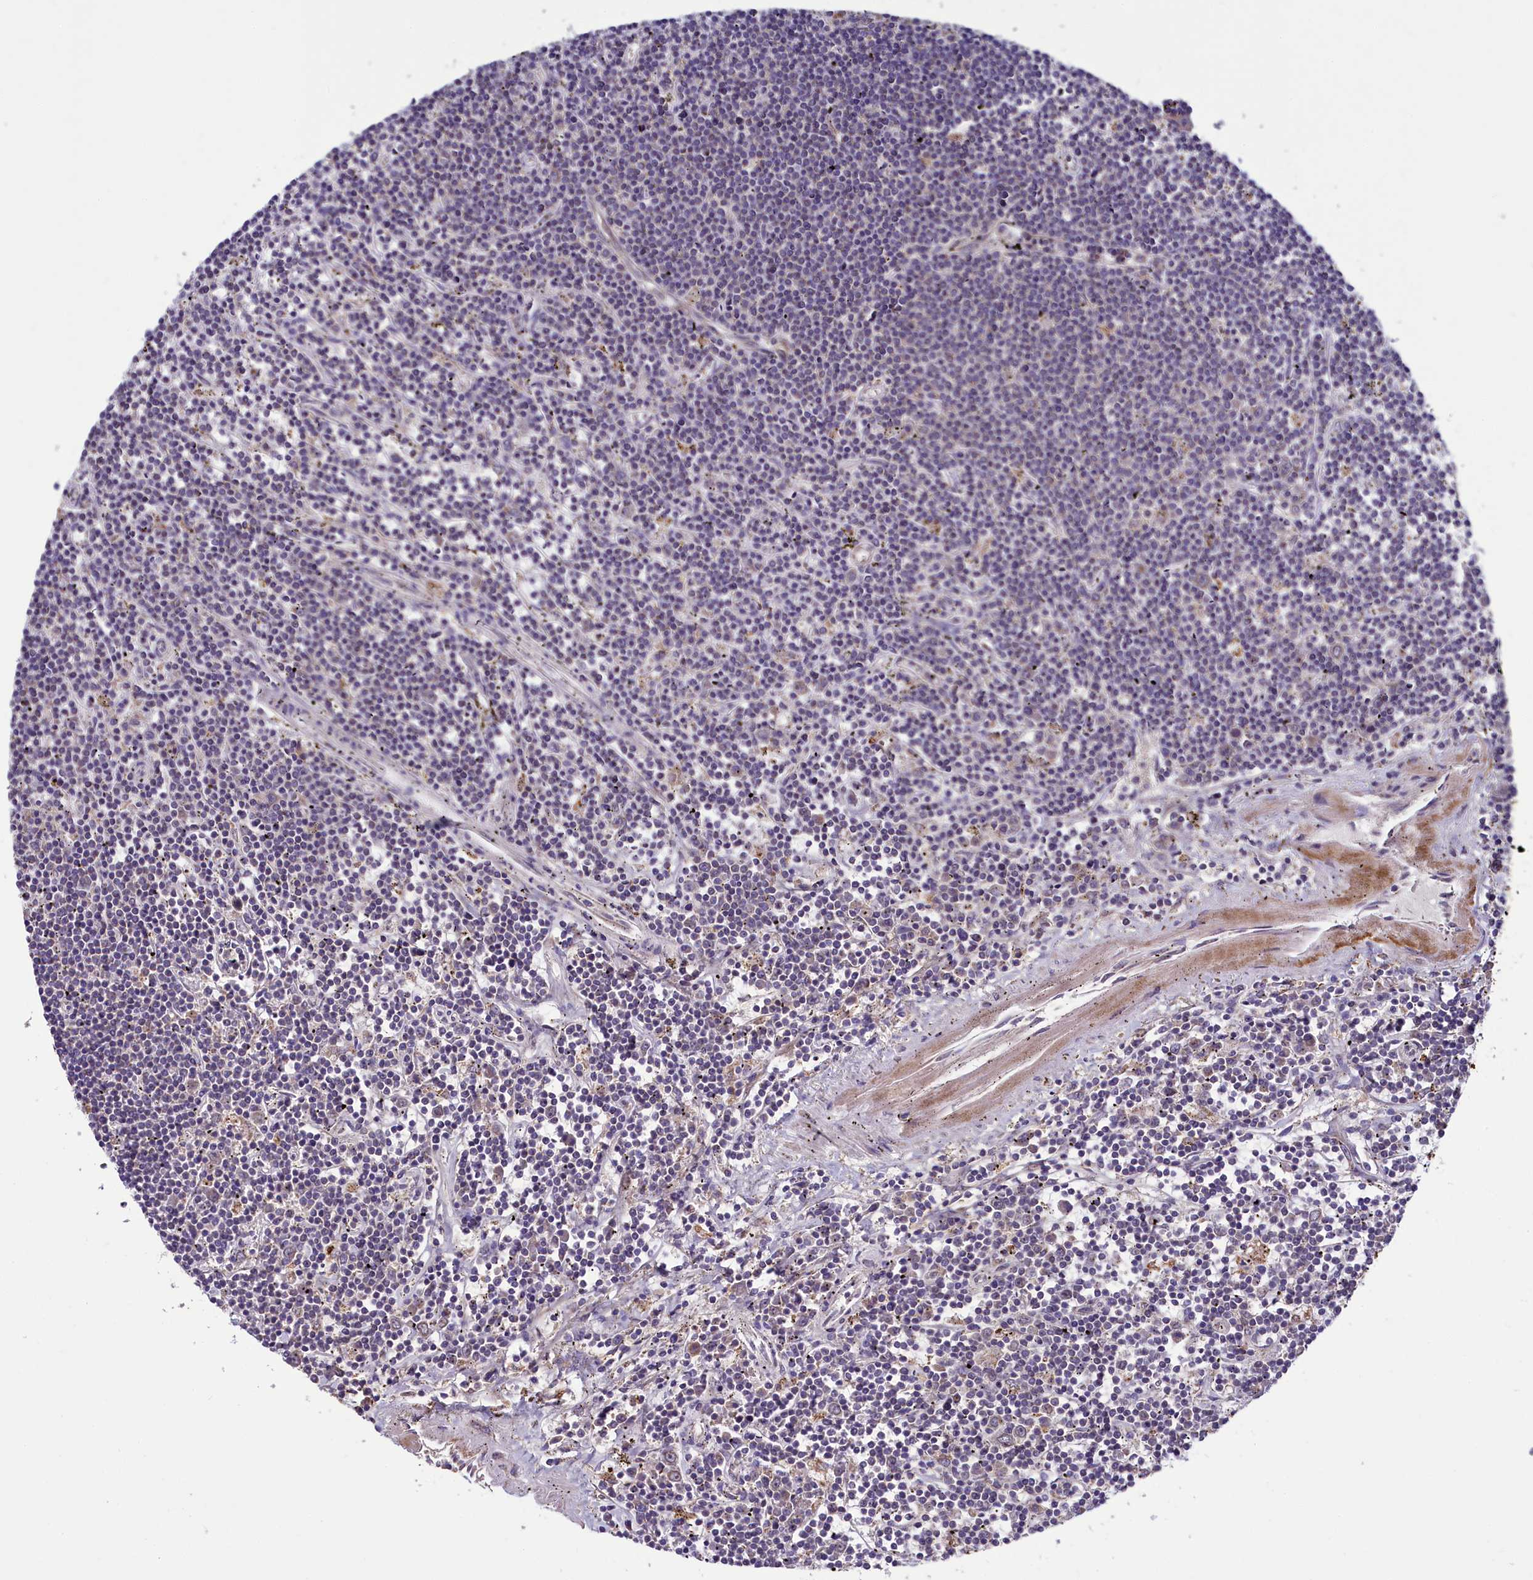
{"staining": {"intensity": "negative", "quantity": "none", "location": "none"}, "tissue": "lymphoma", "cell_type": "Tumor cells", "image_type": "cancer", "snomed": [{"axis": "morphology", "description": "Malignant lymphoma, non-Hodgkin's type, Low grade"}, {"axis": "topography", "description": "Spleen"}], "caption": "Tumor cells show no significant staining in lymphoma.", "gene": "ACAD8", "patient": {"sex": "male", "age": 76}}